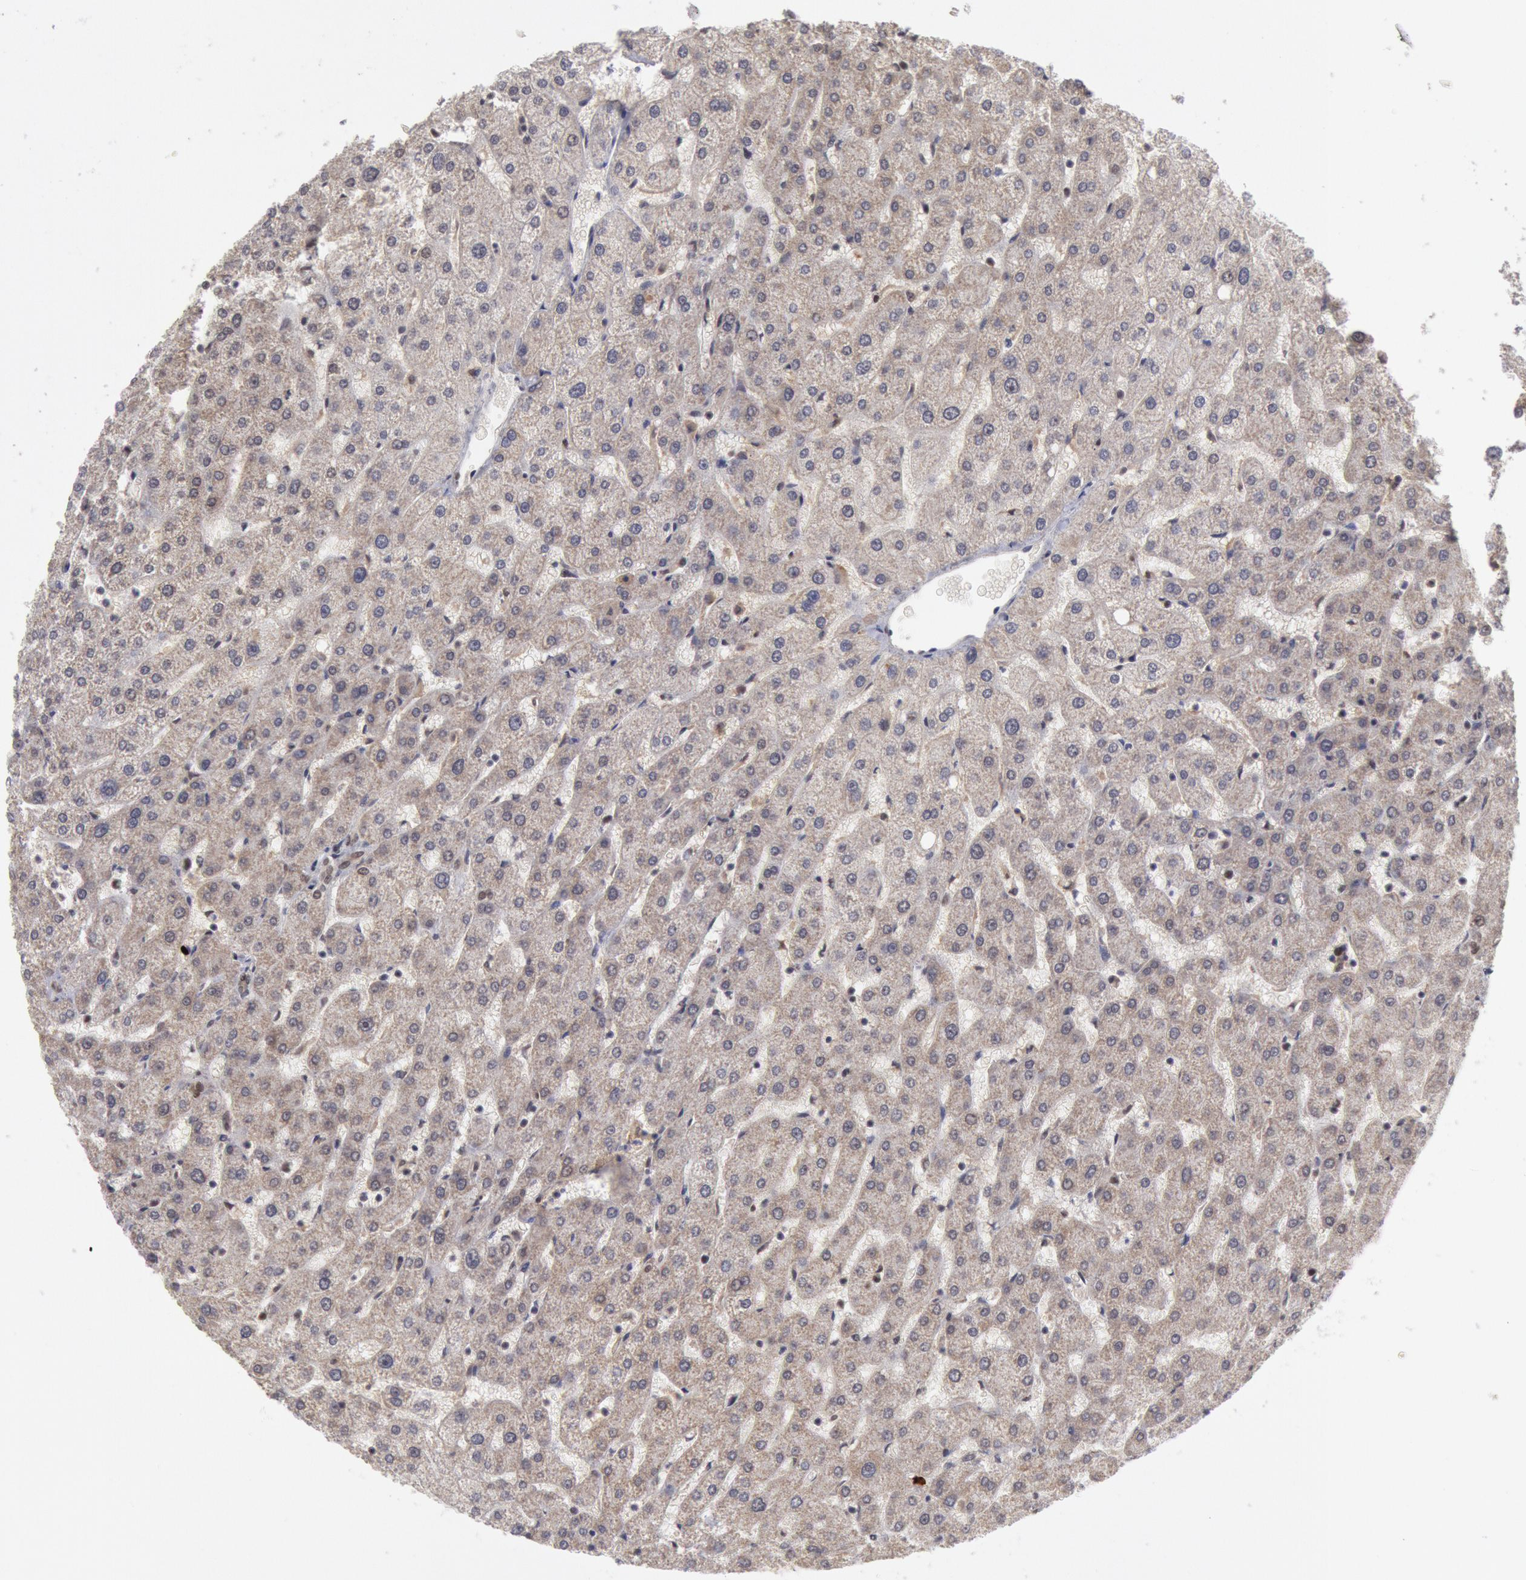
{"staining": {"intensity": "negative", "quantity": "none", "location": "none"}, "tissue": "liver", "cell_type": "Cholangiocytes", "image_type": "normal", "snomed": [{"axis": "morphology", "description": "Normal tissue, NOS"}, {"axis": "topography", "description": "Liver"}], "caption": "A histopathology image of human liver is negative for staining in cholangiocytes. (Brightfield microscopy of DAB IHC at high magnification).", "gene": "PPP4R3B", "patient": {"sex": "male", "age": 67}}